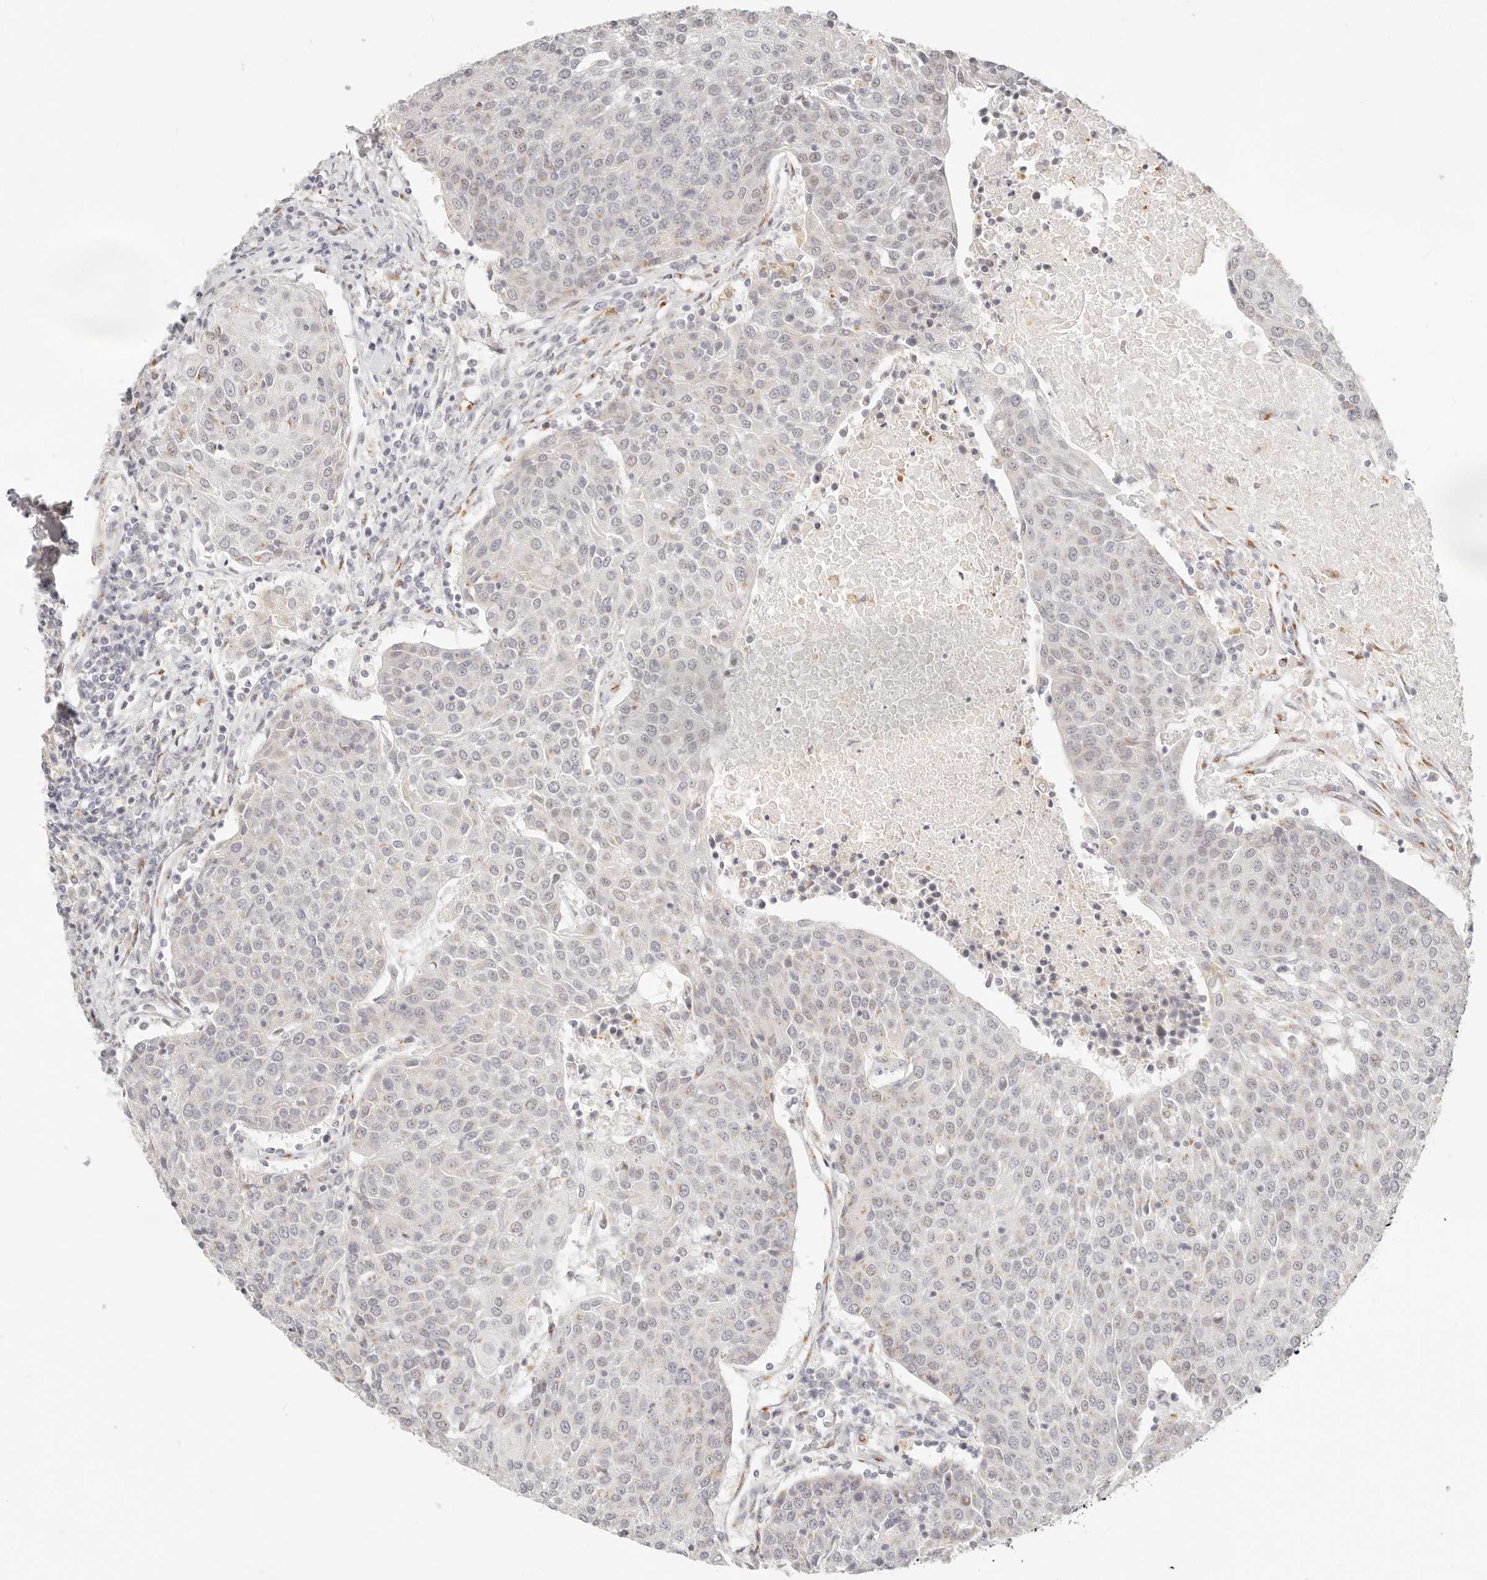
{"staining": {"intensity": "negative", "quantity": "none", "location": "none"}, "tissue": "urothelial cancer", "cell_type": "Tumor cells", "image_type": "cancer", "snomed": [{"axis": "morphology", "description": "Urothelial carcinoma, High grade"}, {"axis": "topography", "description": "Urinary bladder"}], "caption": "Immunohistochemistry (IHC) micrograph of neoplastic tissue: urothelial carcinoma (high-grade) stained with DAB exhibits no significant protein staining in tumor cells.", "gene": "FAM20B", "patient": {"sex": "female", "age": 85}}